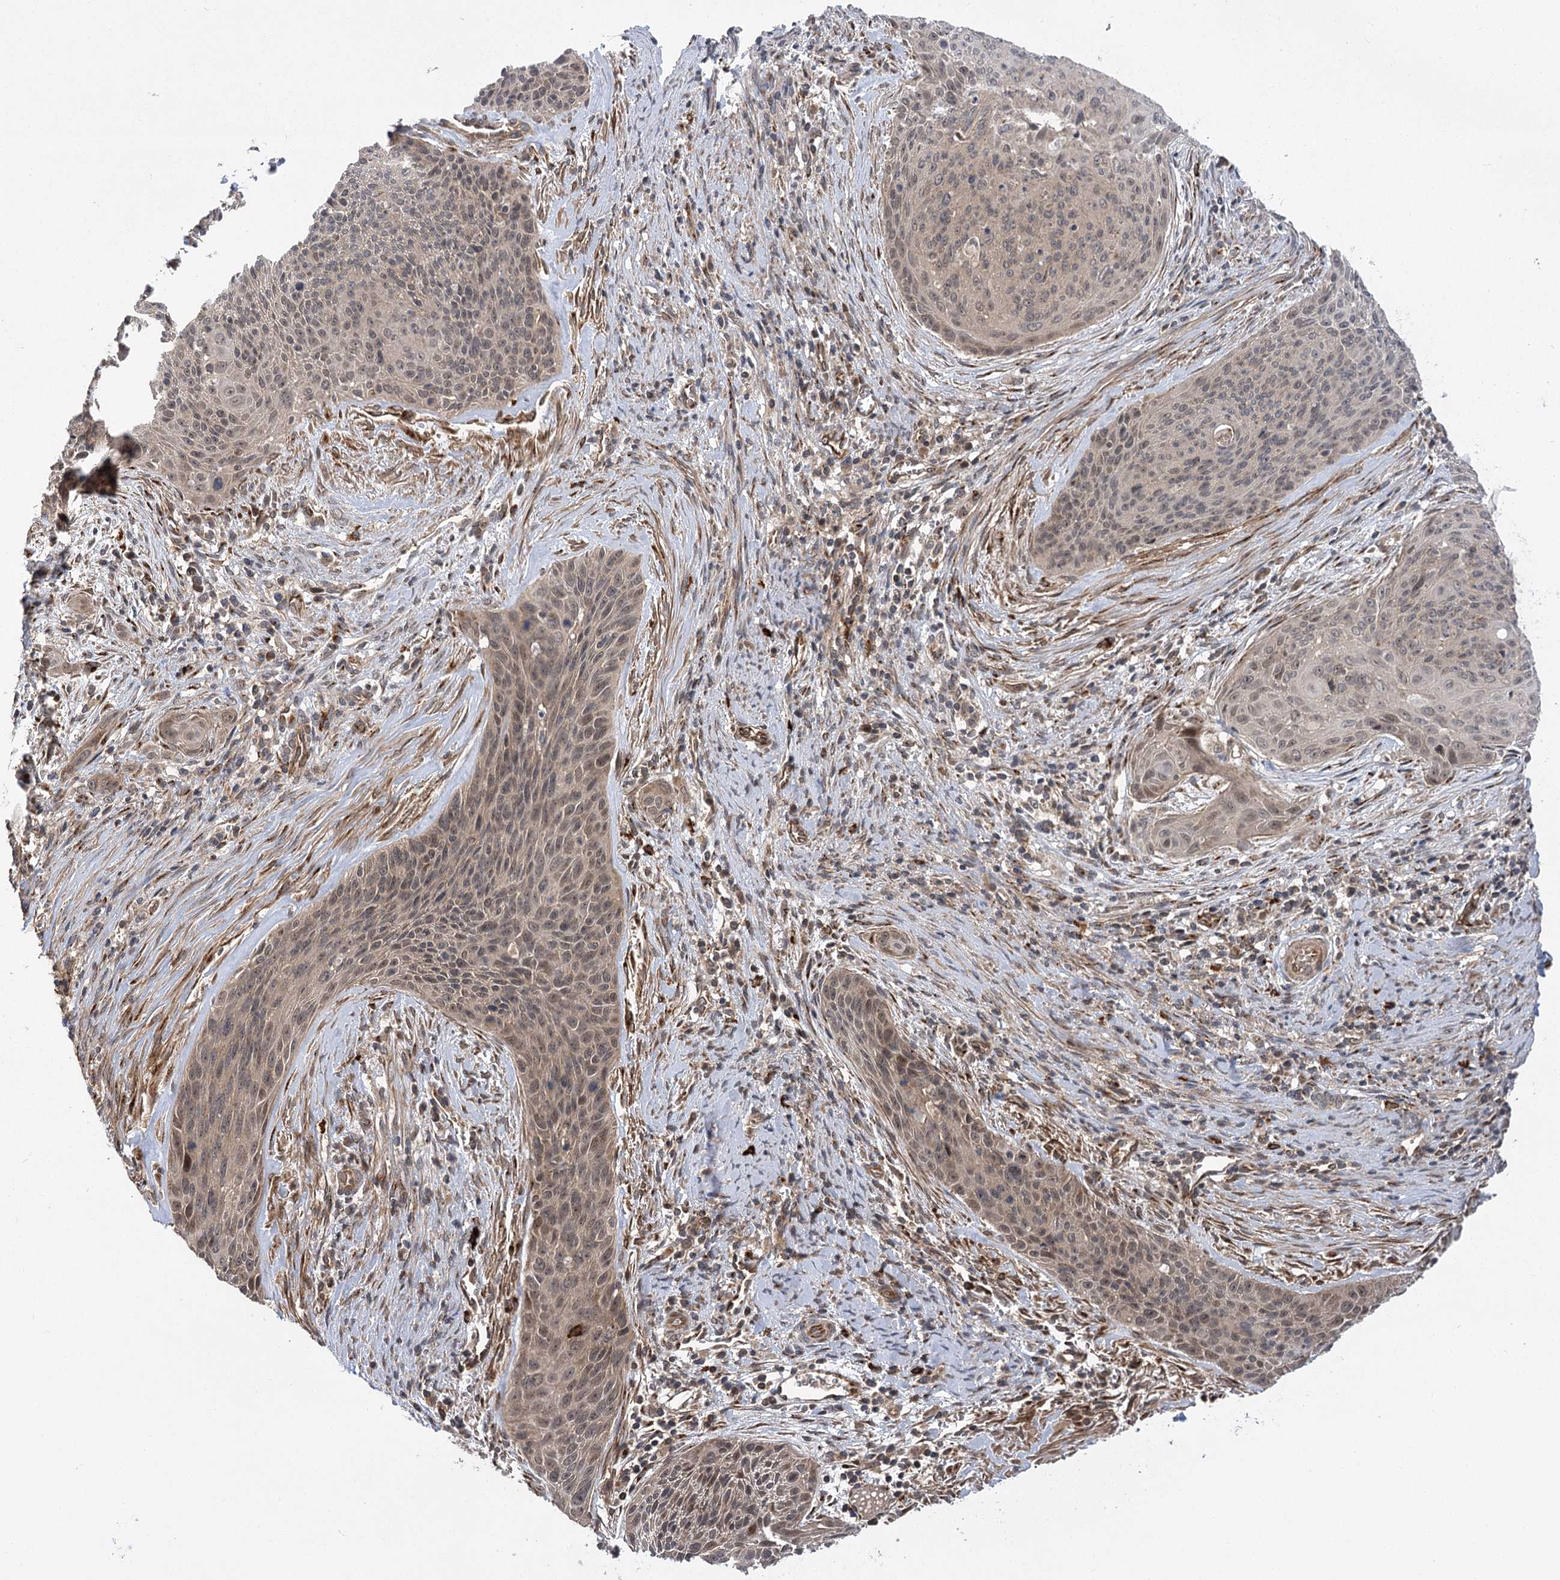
{"staining": {"intensity": "weak", "quantity": ">75%", "location": "nuclear"}, "tissue": "cervical cancer", "cell_type": "Tumor cells", "image_type": "cancer", "snomed": [{"axis": "morphology", "description": "Squamous cell carcinoma, NOS"}, {"axis": "topography", "description": "Cervix"}], "caption": "Protein staining demonstrates weak nuclear positivity in approximately >75% of tumor cells in squamous cell carcinoma (cervical).", "gene": "CARD19", "patient": {"sex": "female", "age": 55}}